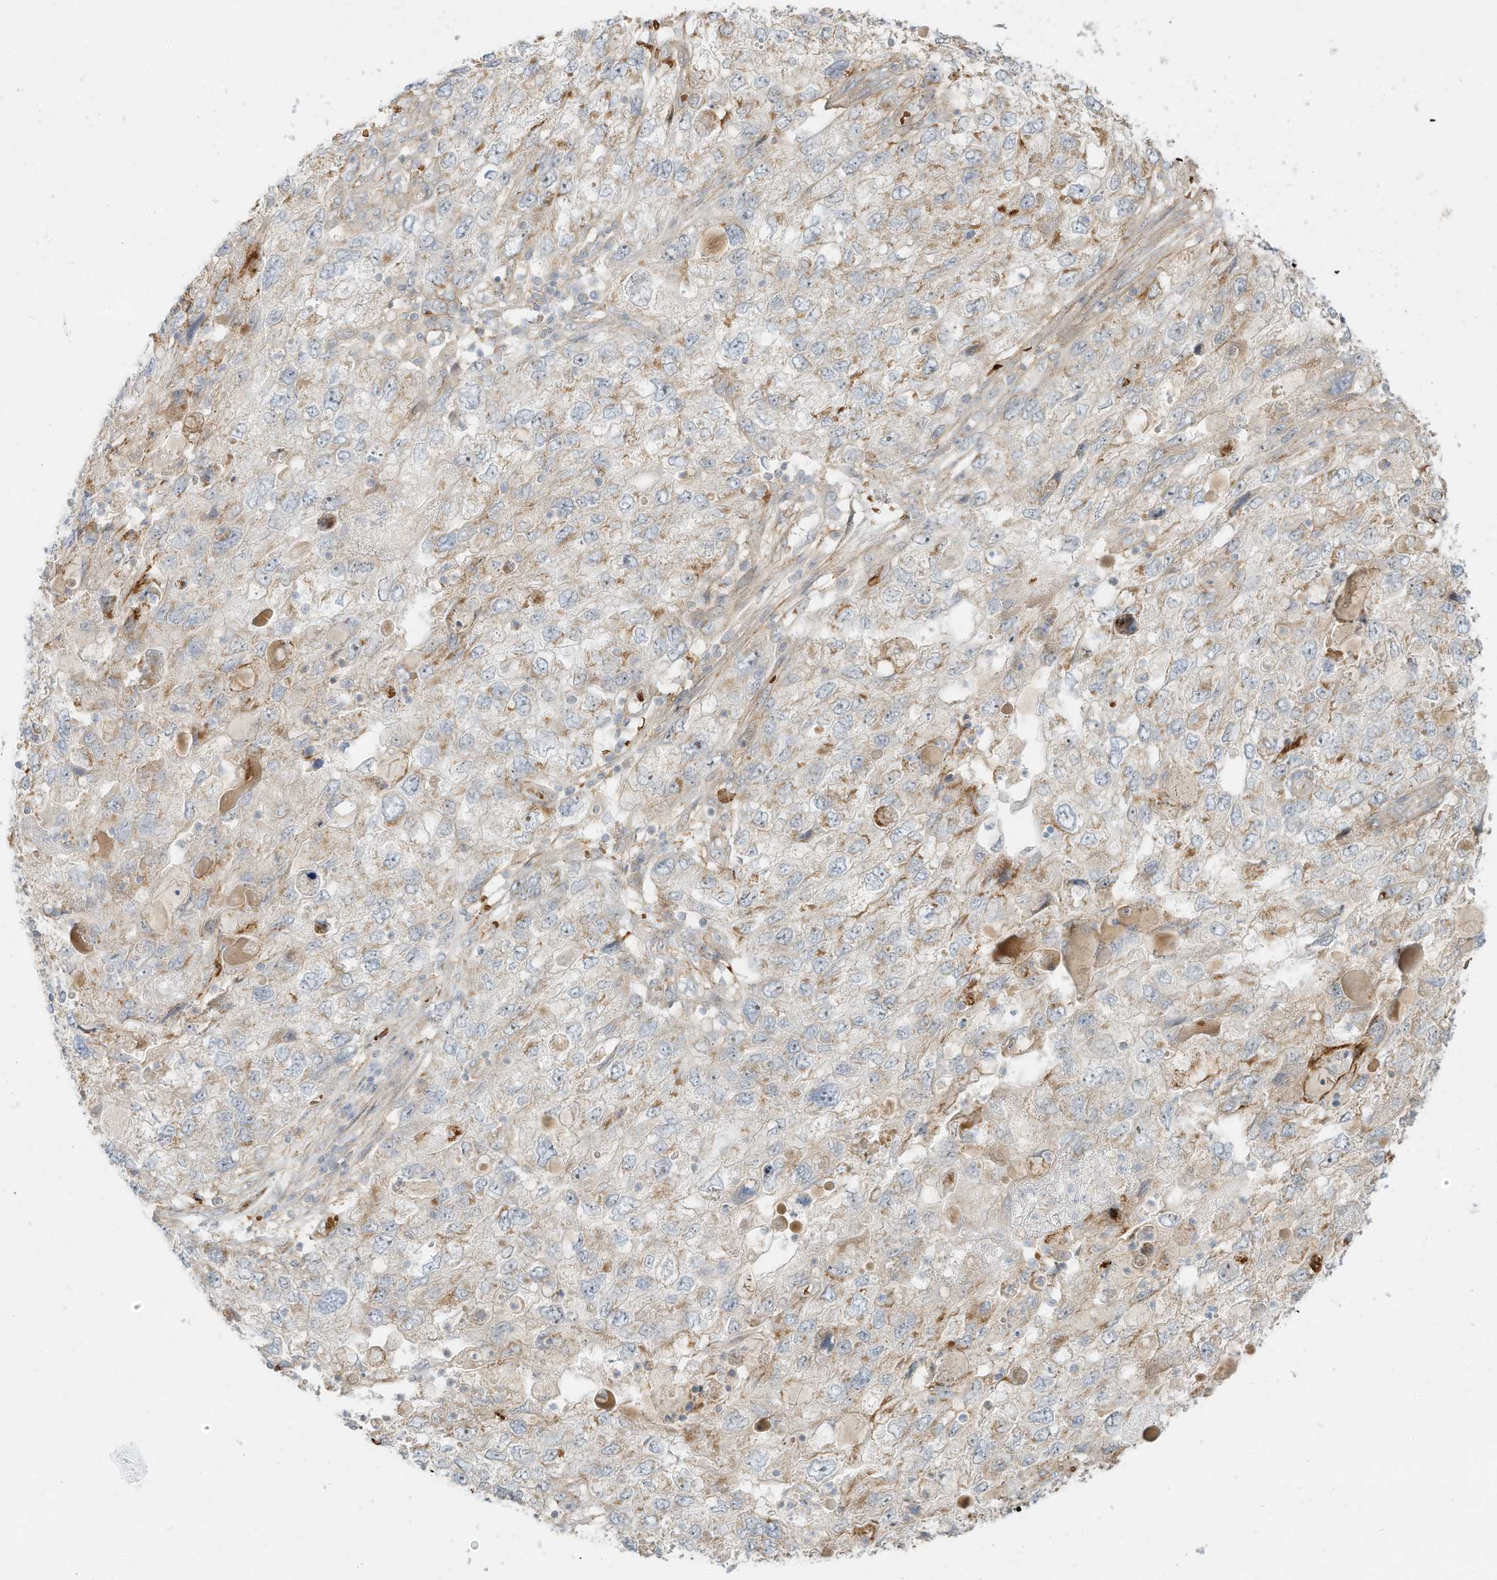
{"staining": {"intensity": "moderate", "quantity": "<25%", "location": "cytoplasmic/membranous"}, "tissue": "endometrial cancer", "cell_type": "Tumor cells", "image_type": "cancer", "snomed": [{"axis": "morphology", "description": "Adenocarcinoma, NOS"}, {"axis": "topography", "description": "Endometrium"}], "caption": "An image of endometrial cancer (adenocarcinoma) stained for a protein exhibits moderate cytoplasmic/membranous brown staining in tumor cells. (DAB (3,3'-diaminobenzidine) IHC, brown staining for protein, blue staining for nuclei).", "gene": "OFD1", "patient": {"sex": "female", "age": 49}}